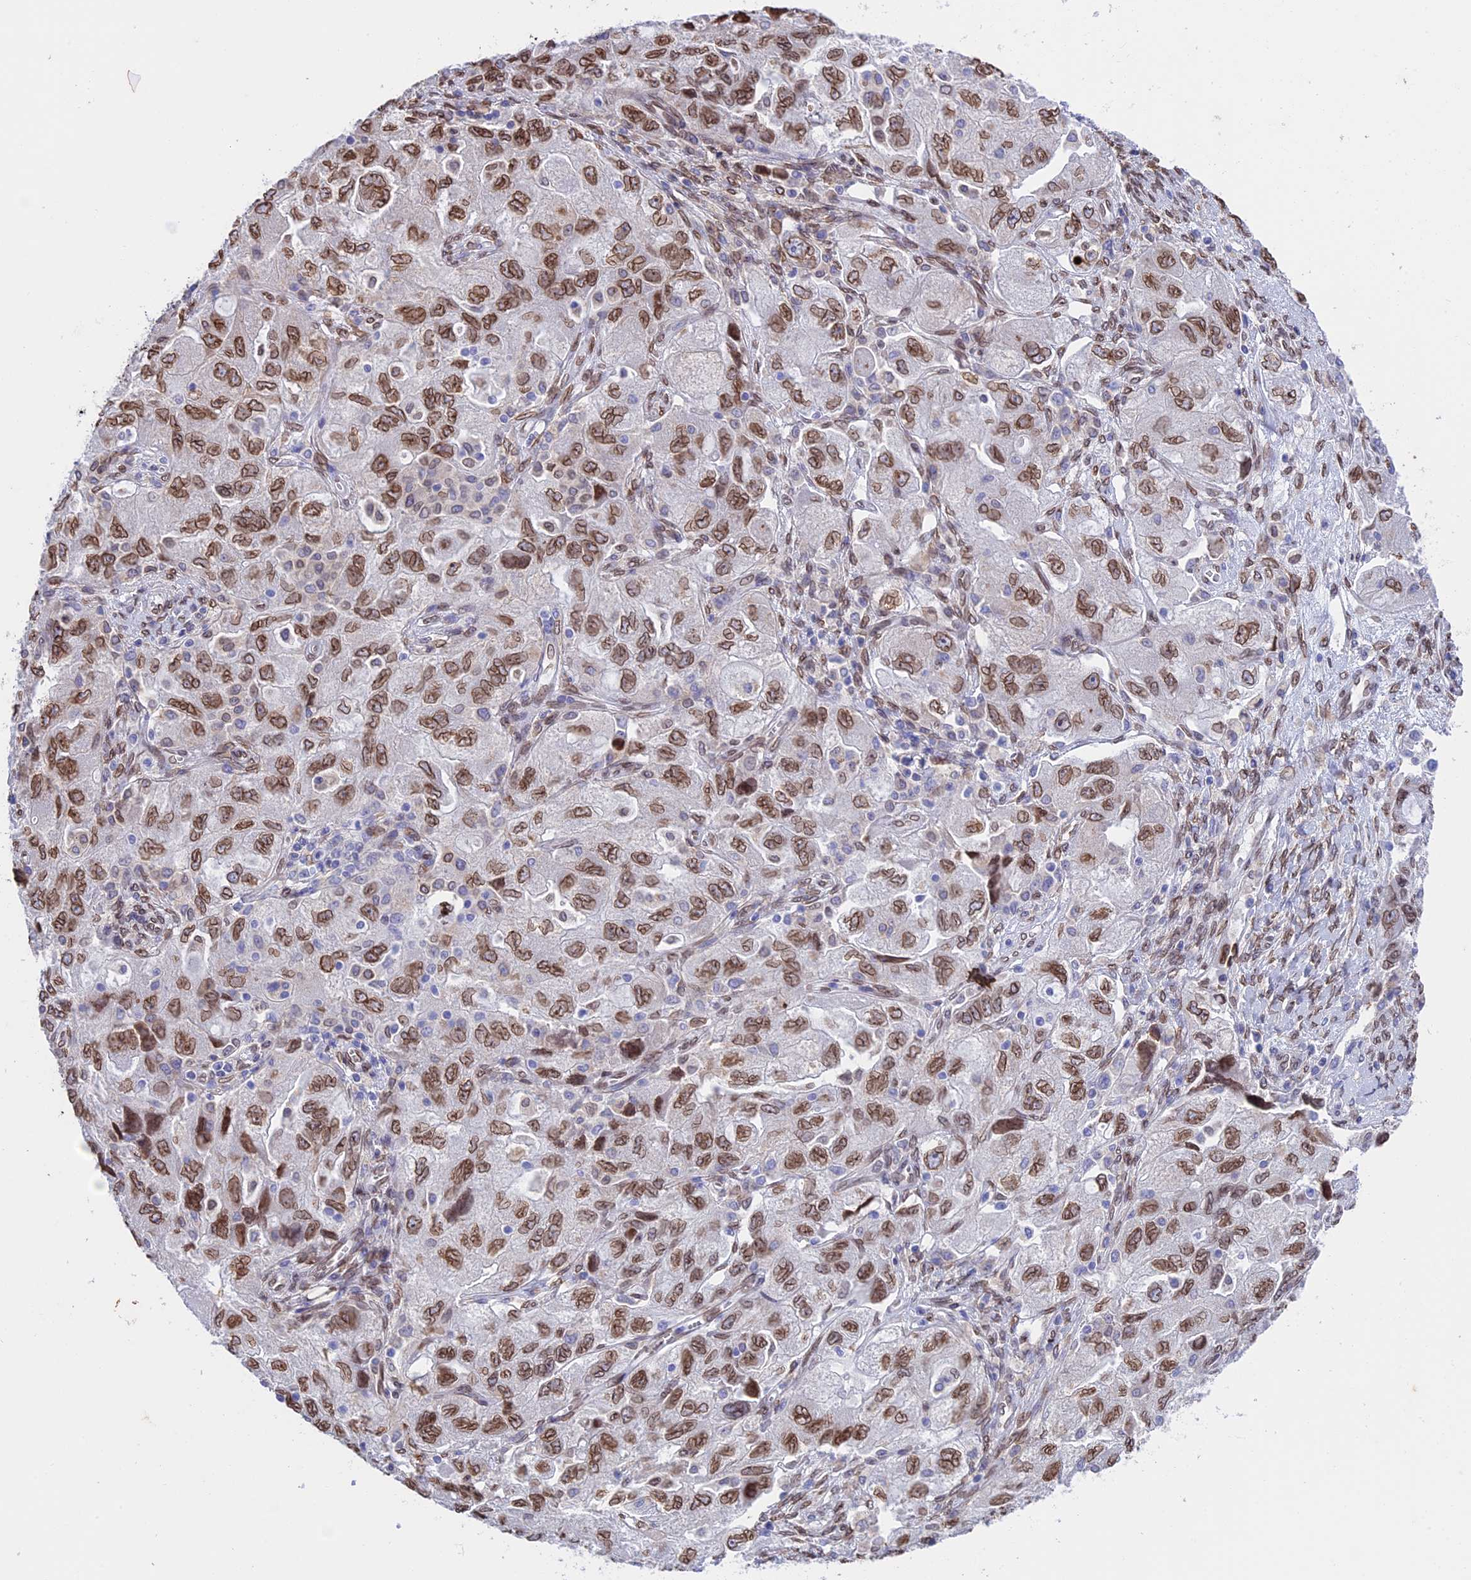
{"staining": {"intensity": "moderate", "quantity": ">75%", "location": "cytoplasmic/membranous,nuclear"}, "tissue": "ovarian cancer", "cell_type": "Tumor cells", "image_type": "cancer", "snomed": [{"axis": "morphology", "description": "Carcinoma, NOS"}, {"axis": "morphology", "description": "Cystadenocarcinoma, serous, NOS"}, {"axis": "topography", "description": "Ovary"}], "caption": "Brown immunohistochemical staining in serous cystadenocarcinoma (ovarian) shows moderate cytoplasmic/membranous and nuclear staining in about >75% of tumor cells.", "gene": "TMPRSS7", "patient": {"sex": "female", "age": 69}}